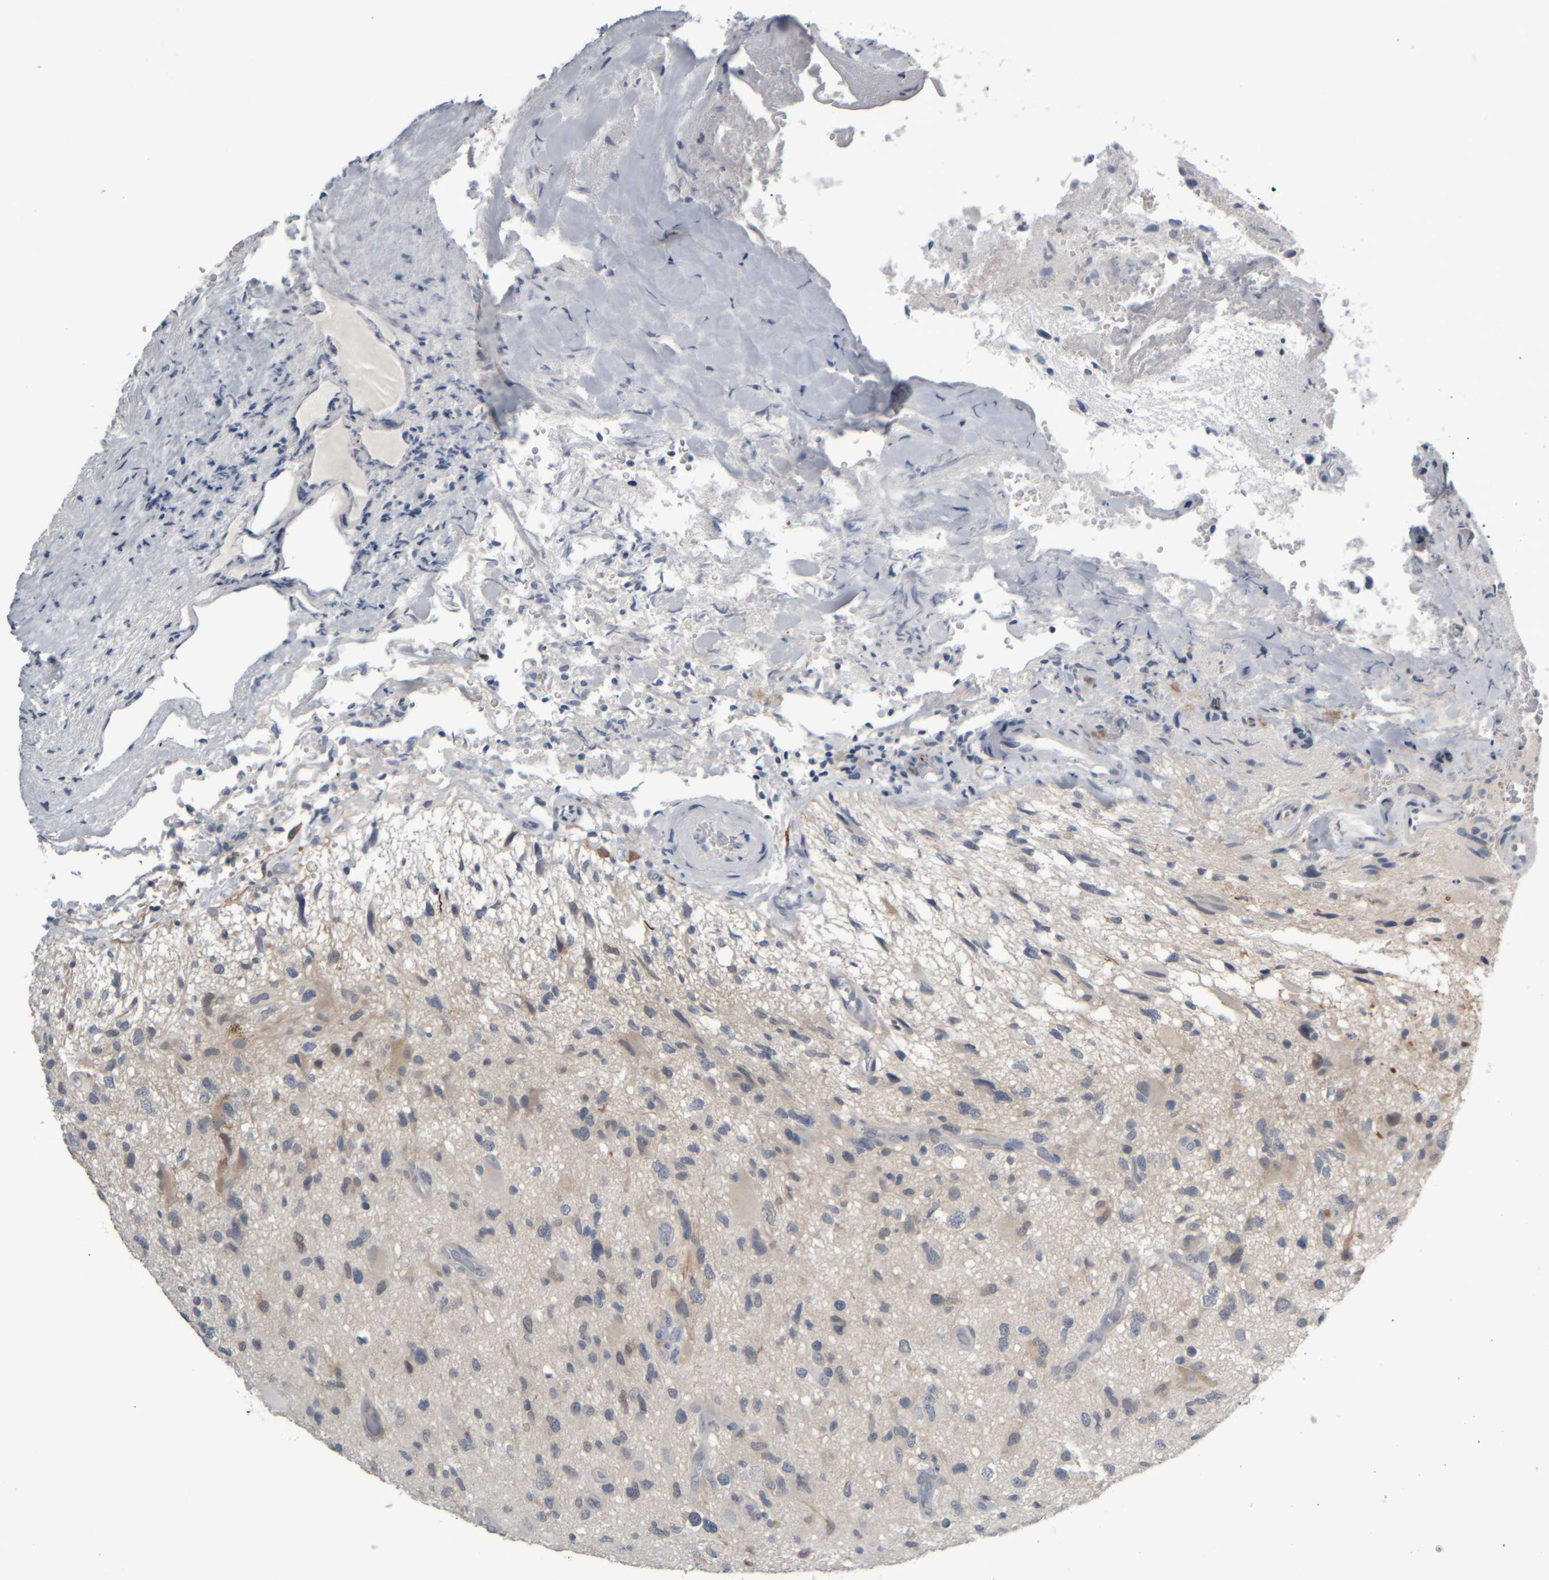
{"staining": {"intensity": "negative", "quantity": "none", "location": "none"}, "tissue": "glioma", "cell_type": "Tumor cells", "image_type": "cancer", "snomed": [{"axis": "morphology", "description": "Glioma, malignant, High grade"}, {"axis": "topography", "description": "Brain"}], "caption": "Protein analysis of glioma exhibits no significant expression in tumor cells.", "gene": "COL14A1", "patient": {"sex": "male", "age": 33}}